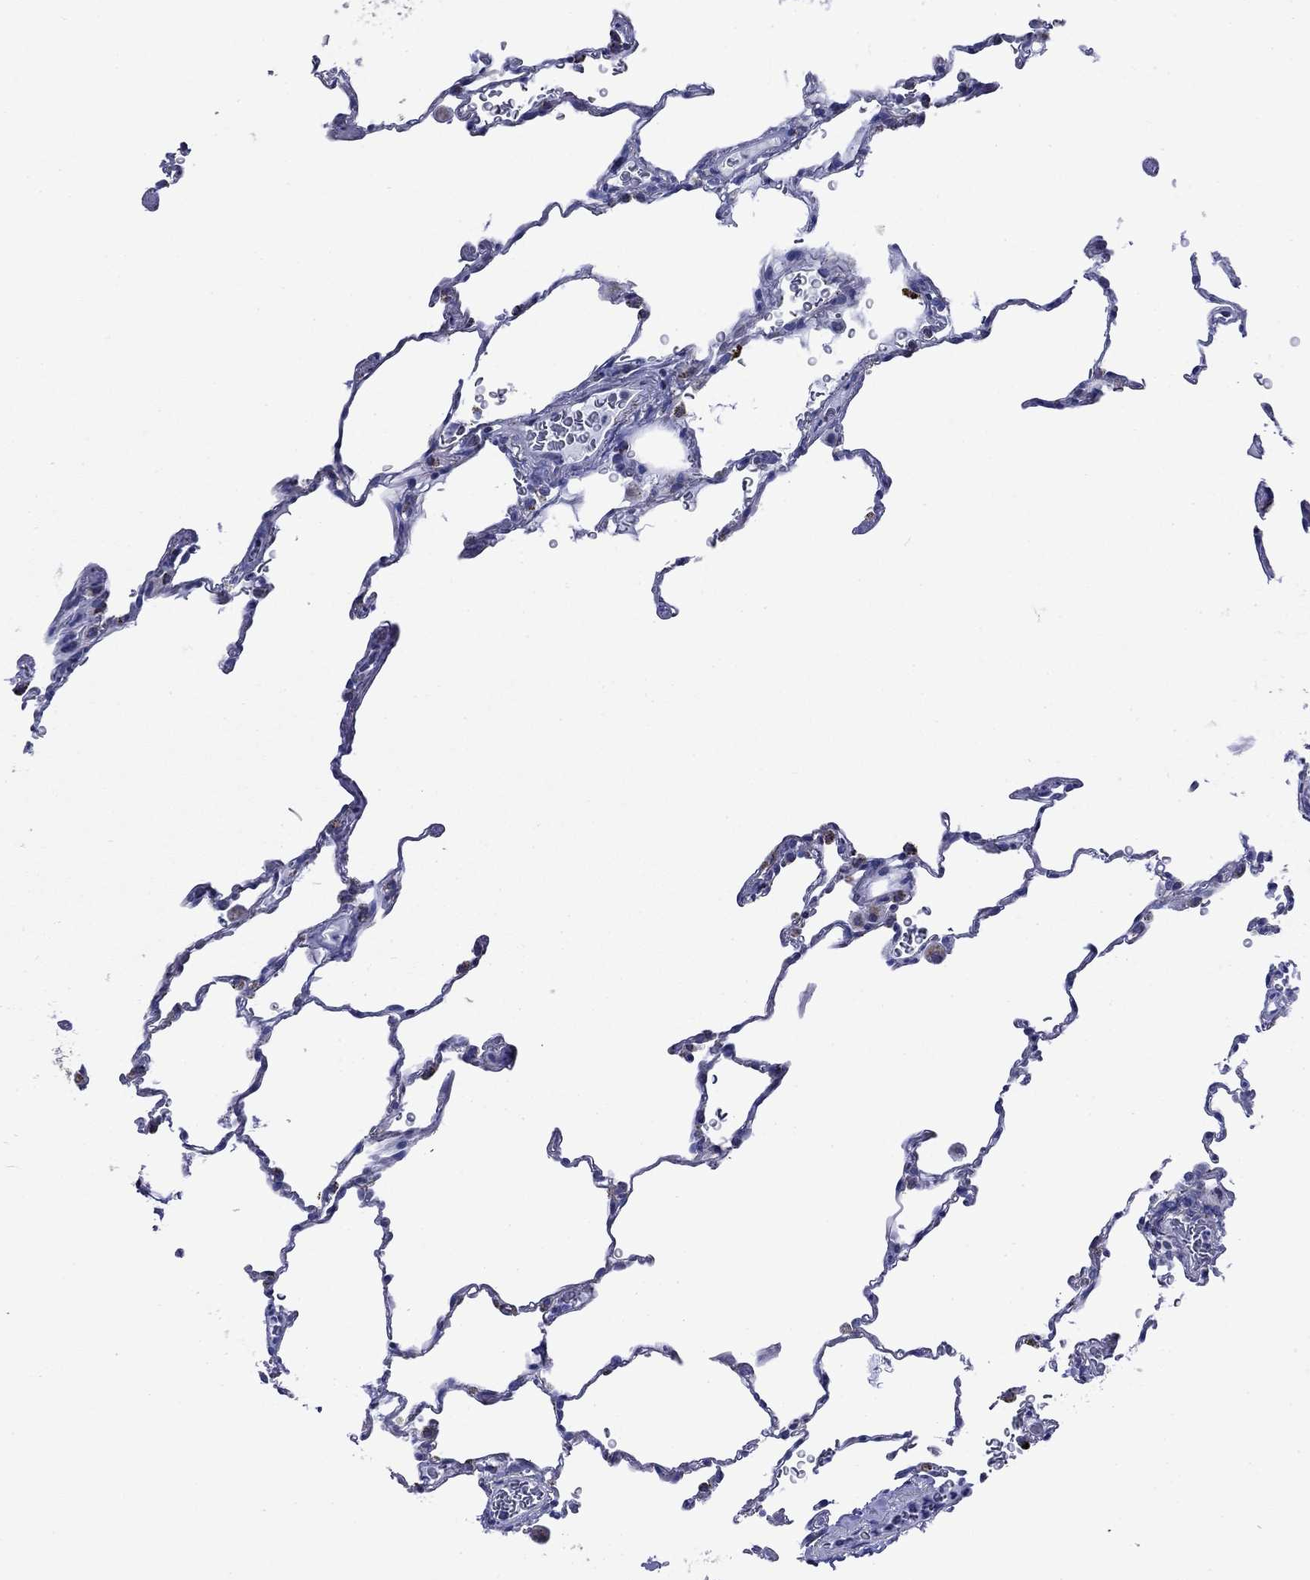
{"staining": {"intensity": "negative", "quantity": "none", "location": "none"}, "tissue": "lung", "cell_type": "Alveolar cells", "image_type": "normal", "snomed": [{"axis": "morphology", "description": "Normal tissue, NOS"}, {"axis": "morphology", "description": "Adenocarcinoma, metastatic, NOS"}, {"axis": "topography", "description": "Lung"}], "caption": "This is an IHC image of normal lung. There is no staining in alveolar cells.", "gene": "ACADSB", "patient": {"sex": "male", "age": 45}}